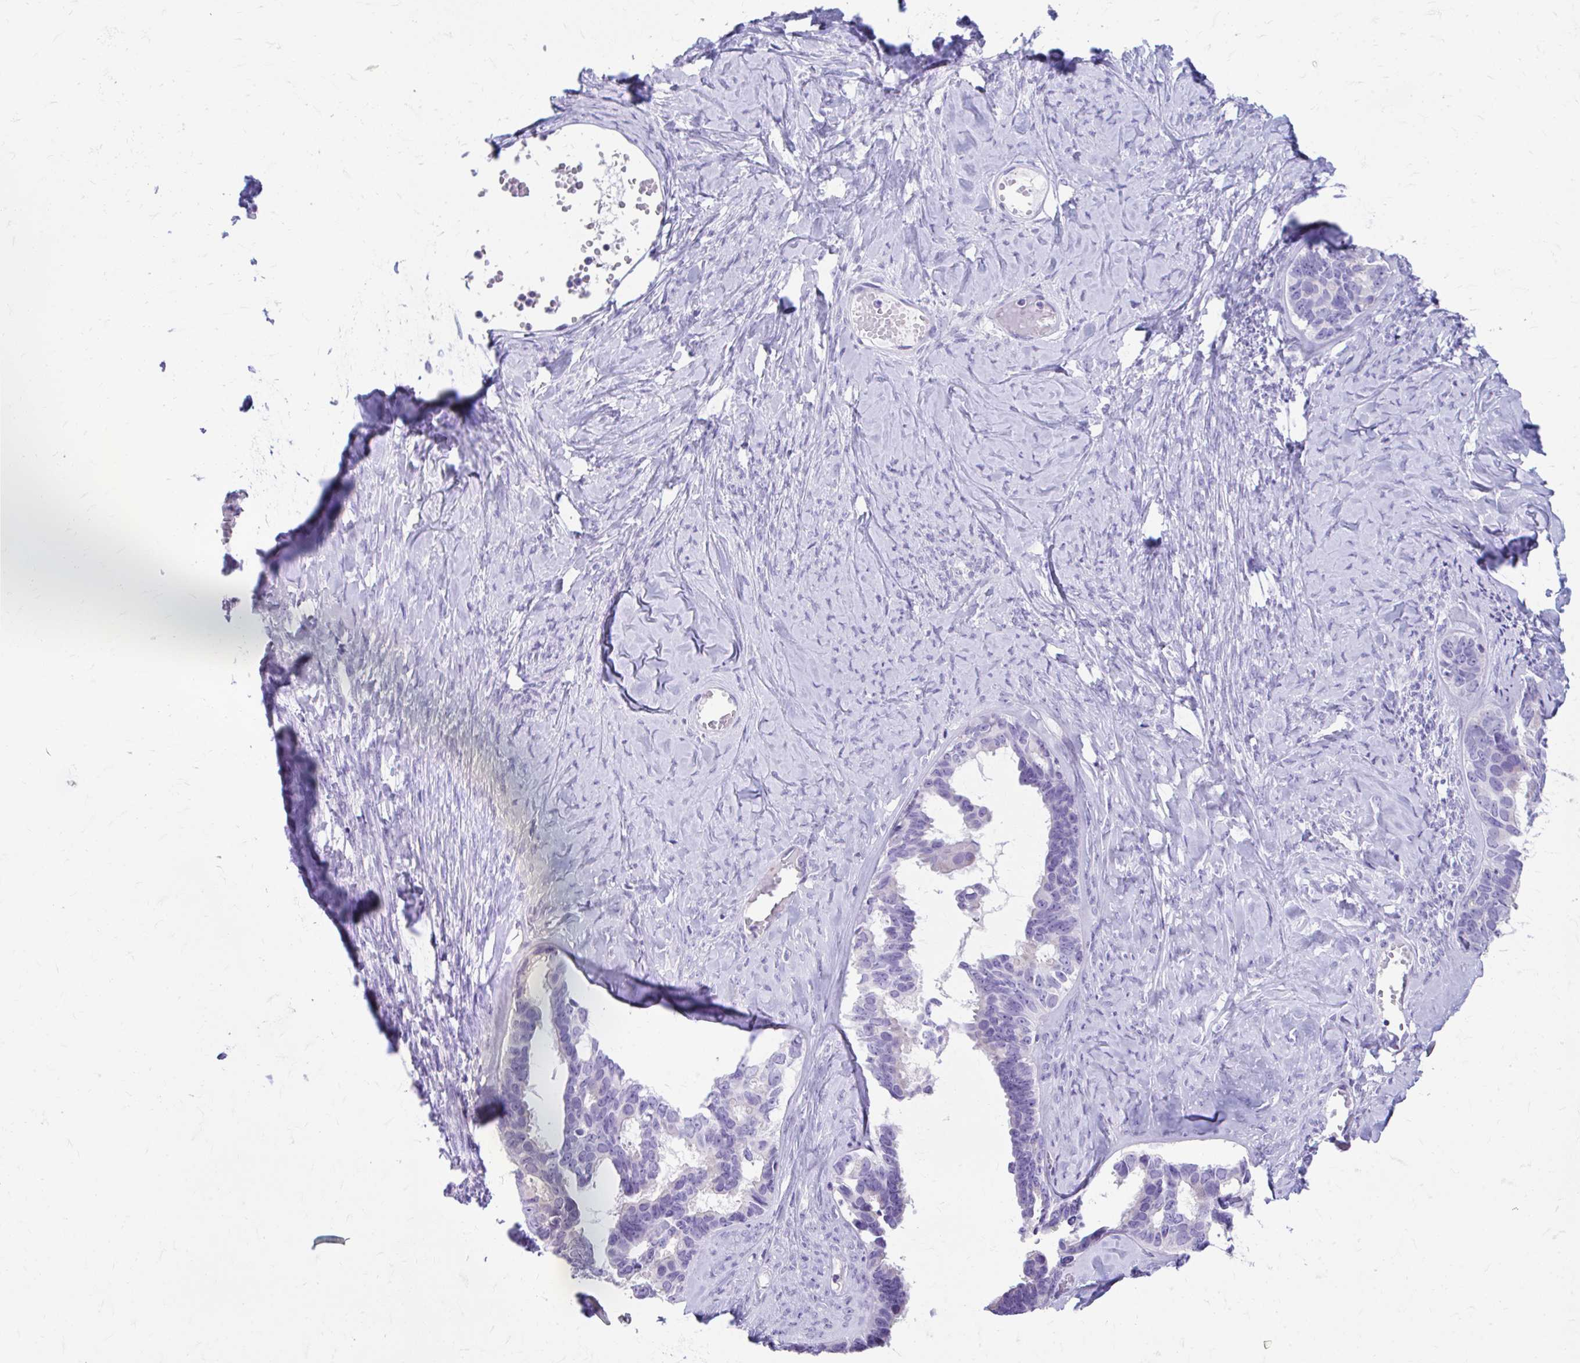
{"staining": {"intensity": "negative", "quantity": "none", "location": "none"}, "tissue": "ovarian cancer", "cell_type": "Tumor cells", "image_type": "cancer", "snomed": [{"axis": "morphology", "description": "Cystadenocarcinoma, serous, NOS"}, {"axis": "topography", "description": "Ovary"}], "caption": "The image shows no staining of tumor cells in ovarian serous cystadenocarcinoma. The staining was performed using DAB (3,3'-diaminobenzidine) to visualize the protein expression in brown, while the nuclei were stained in blue with hematoxylin (Magnification: 20x).", "gene": "KRIT1", "patient": {"sex": "female", "age": 69}}